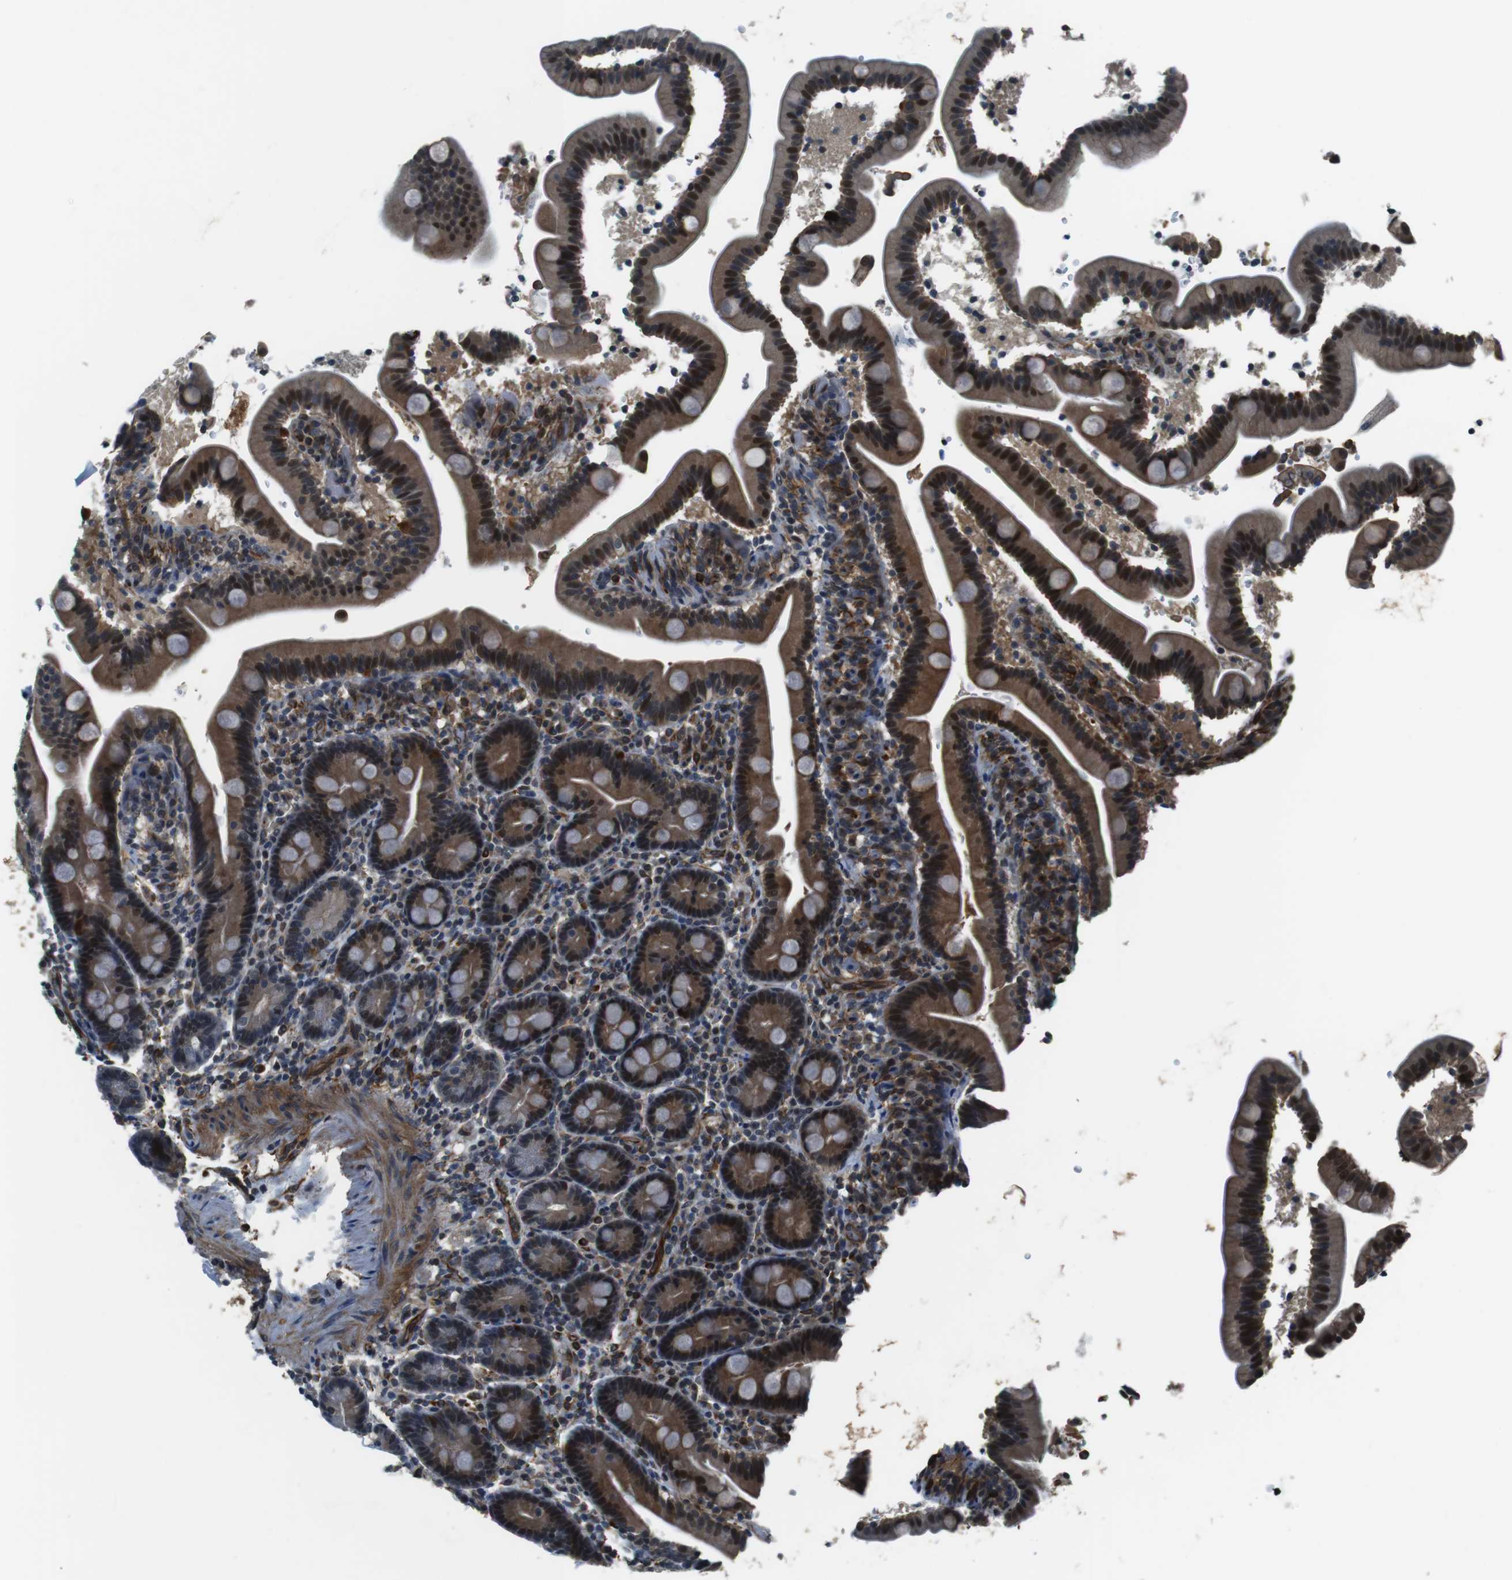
{"staining": {"intensity": "strong", "quantity": "25%-75%", "location": "cytoplasmic/membranous,nuclear"}, "tissue": "duodenum", "cell_type": "Glandular cells", "image_type": "normal", "snomed": [{"axis": "morphology", "description": "Normal tissue, NOS"}, {"axis": "topography", "description": "Duodenum"}], "caption": "Immunohistochemical staining of normal duodenum reveals strong cytoplasmic/membranous,nuclear protein positivity in approximately 25%-75% of glandular cells. Using DAB (brown) and hematoxylin (blue) stains, captured at high magnification using brightfield microscopy.", "gene": "LRRC49", "patient": {"sex": "male", "age": 54}}